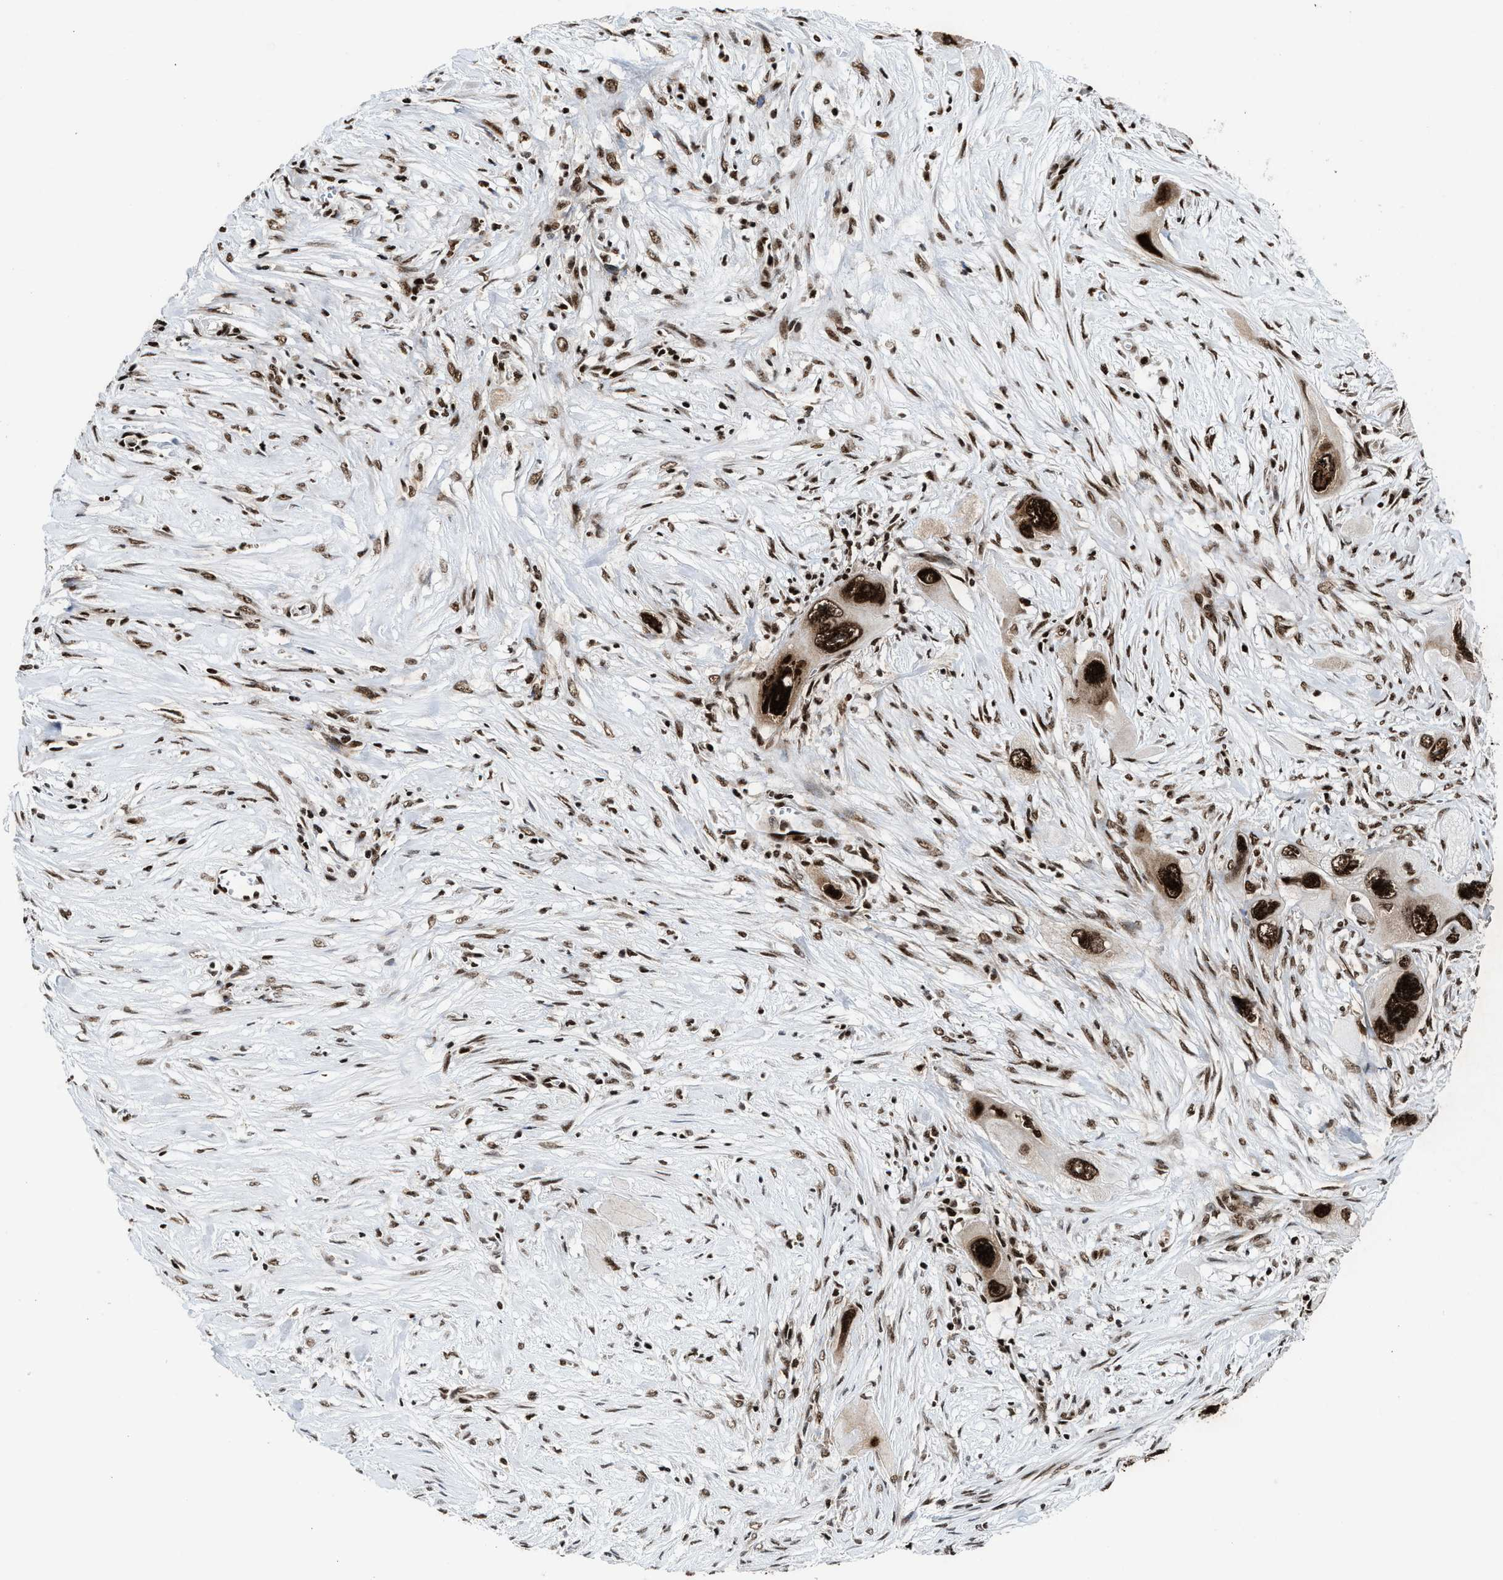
{"staining": {"intensity": "strong", "quantity": ">75%", "location": "nuclear"}, "tissue": "pancreatic cancer", "cell_type": "Tumor cells", "image_type": "cancer", "snomed": [{"axis": "morphology", "description": "Adenocarcinoma, NOS"}, {"axis": "topography", "description": "Pancreas"}], "caption": "DAB immunohistochemical staining of human pancreatic cancer displays strong nuclear protein staining in approximately >75% of tumor cells.", "gene": "ALYREF", "patient": {"sex": "male", "age": 73}}